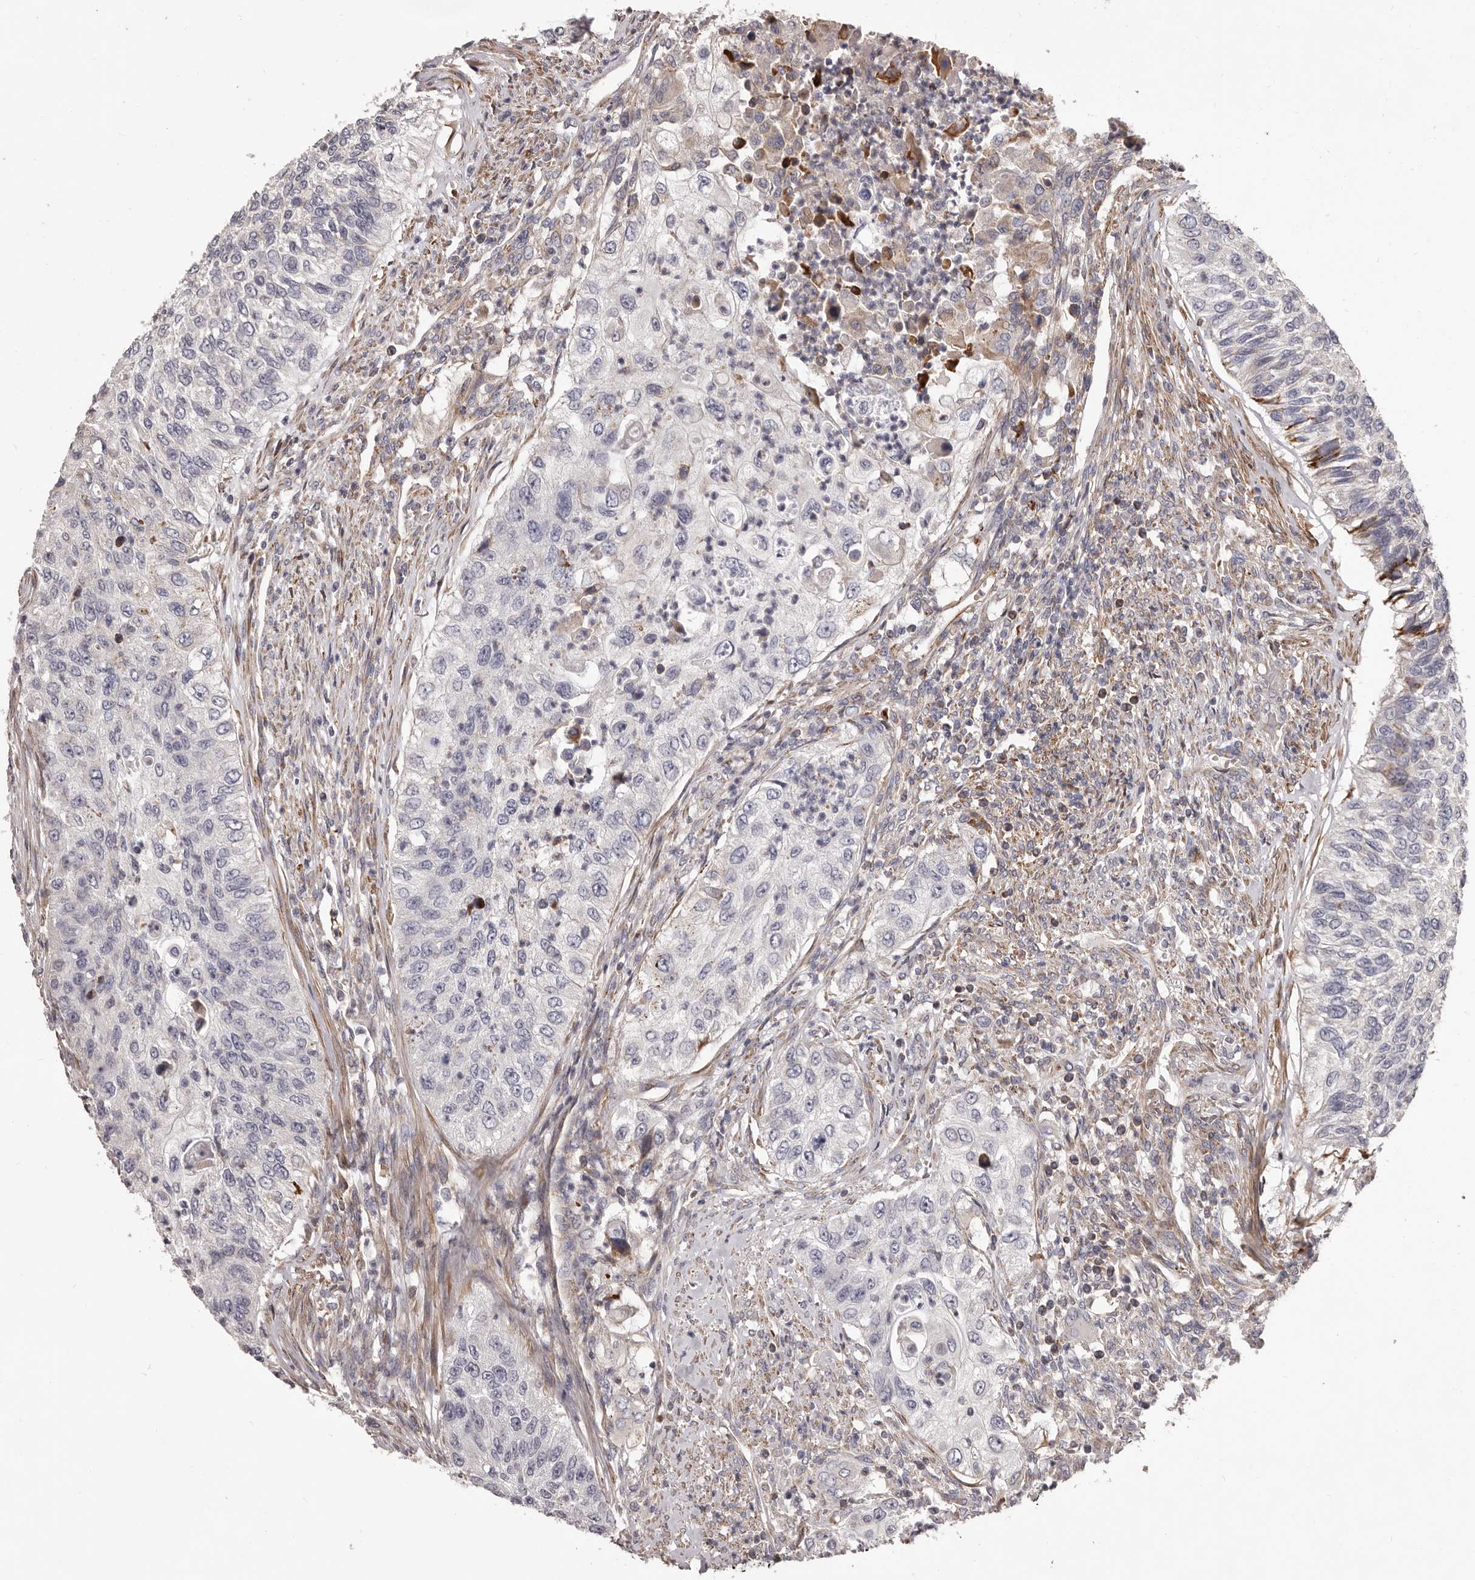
{"staining": {"intensity": "weak", "quantity": "<25%", "location": "cytoplasmic/membranous"}, "tissue": "urothelial cancer", "cell_type": "Tumor cells", "image_type": "cancer", "snomed": [{"axis": "morphology", "description": "Urothelial carcinoma, High grade"}, {"axis": "topography", "description": "Urinary bladder"}], "caption": "Urothelial carcinoma (high-grade) stained for a protein using IHC demonstrates no positivity tumor cells.", "gene": "ALPK1", "patient": {"sex": "female", "age": 60}}